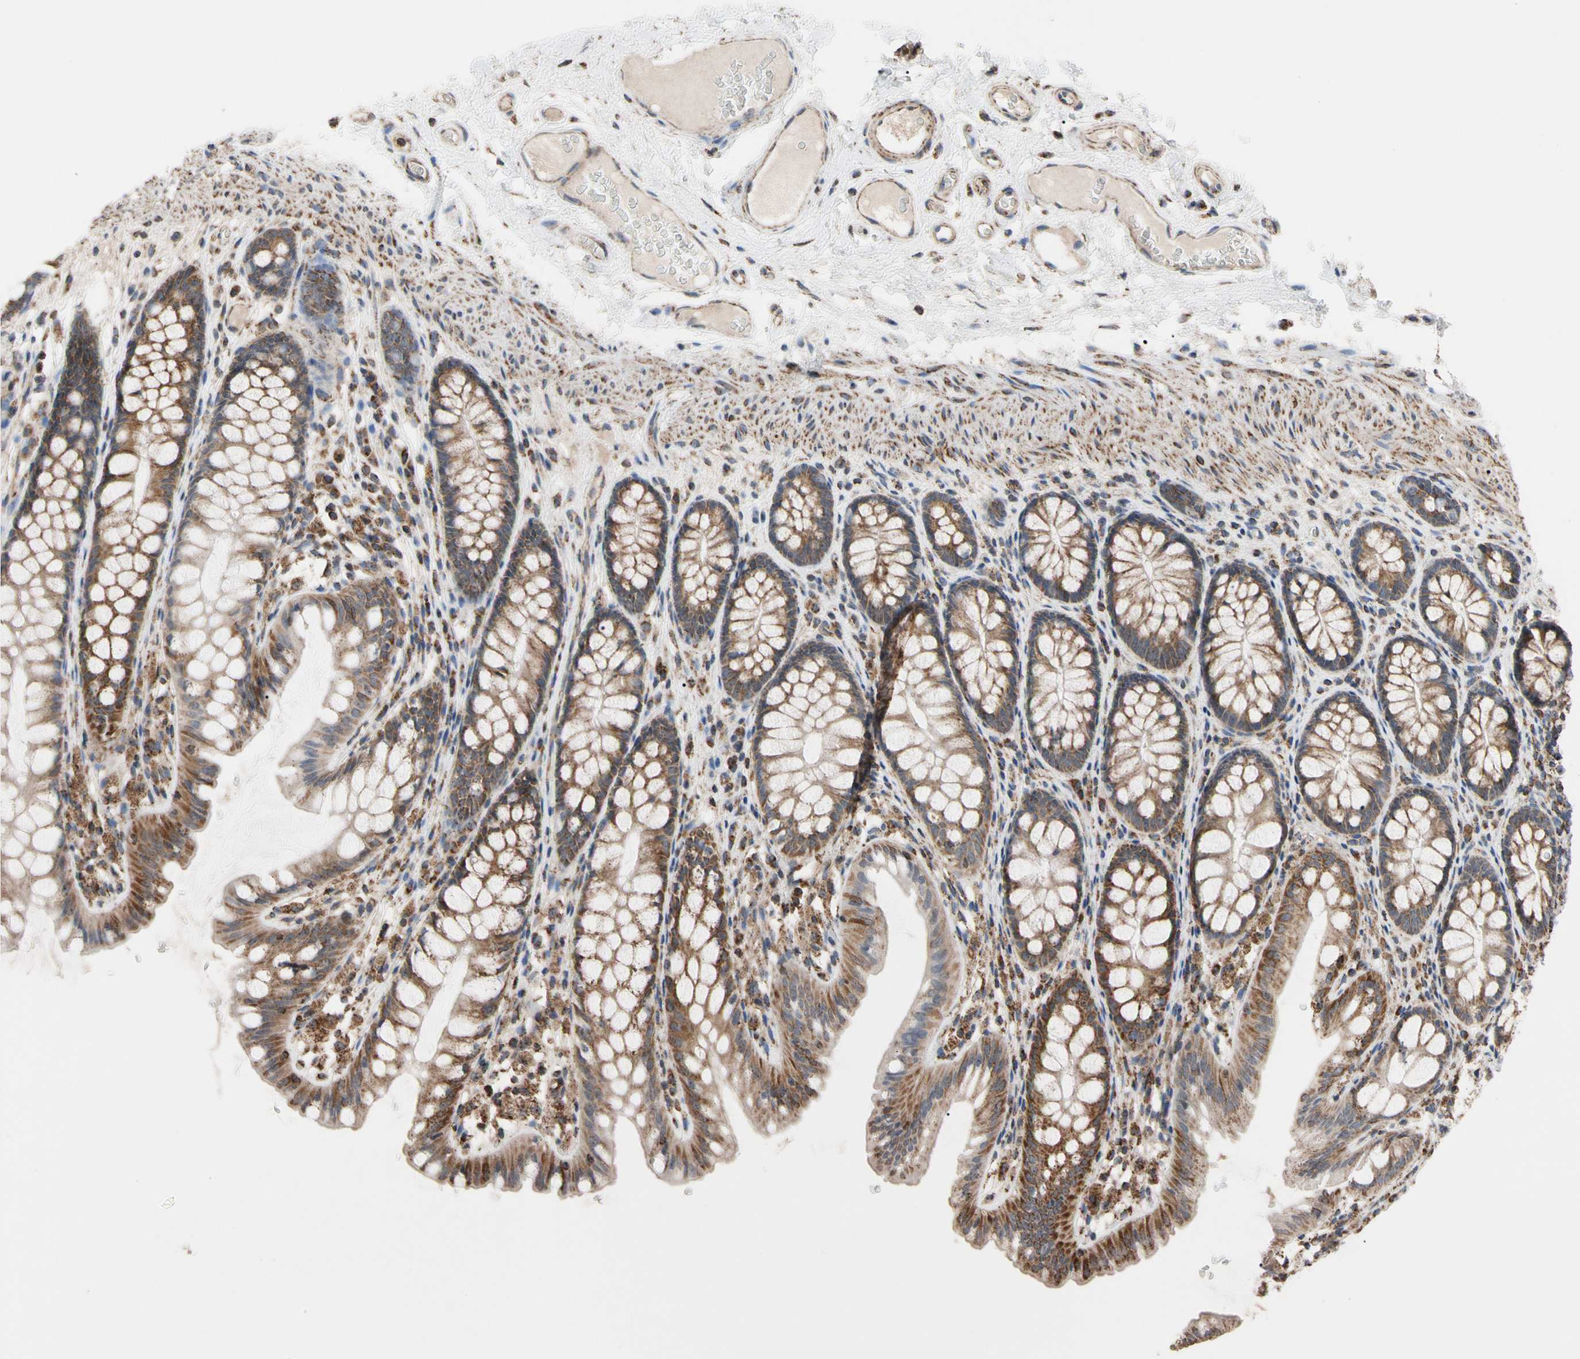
{"staining": {"intensity": "moderate", "quantity": ">75%", "location": "cytoplasmic/membranous"}, "tissue": "colon", "cell_type": "Endothelial cells", "image_type": "normal", "snomed": [{"axis": "morphology", "description": "Normal tissue, NOS"}, {"axis": "topography", "description": "Colon"}], "caption": "Colon stained with DAB IHC exhibits medium levels of moderate cytoplasmic/membranous positivity in approximately >75% of endothelial cells. The staining was performed using DAB to visualize the protein expression in brown, while the nuclei were stained in blue with hematoxylin (Magnification: 20x).", "gene": "FAM110B", "patient": {"sex": "female", "age": 55}}